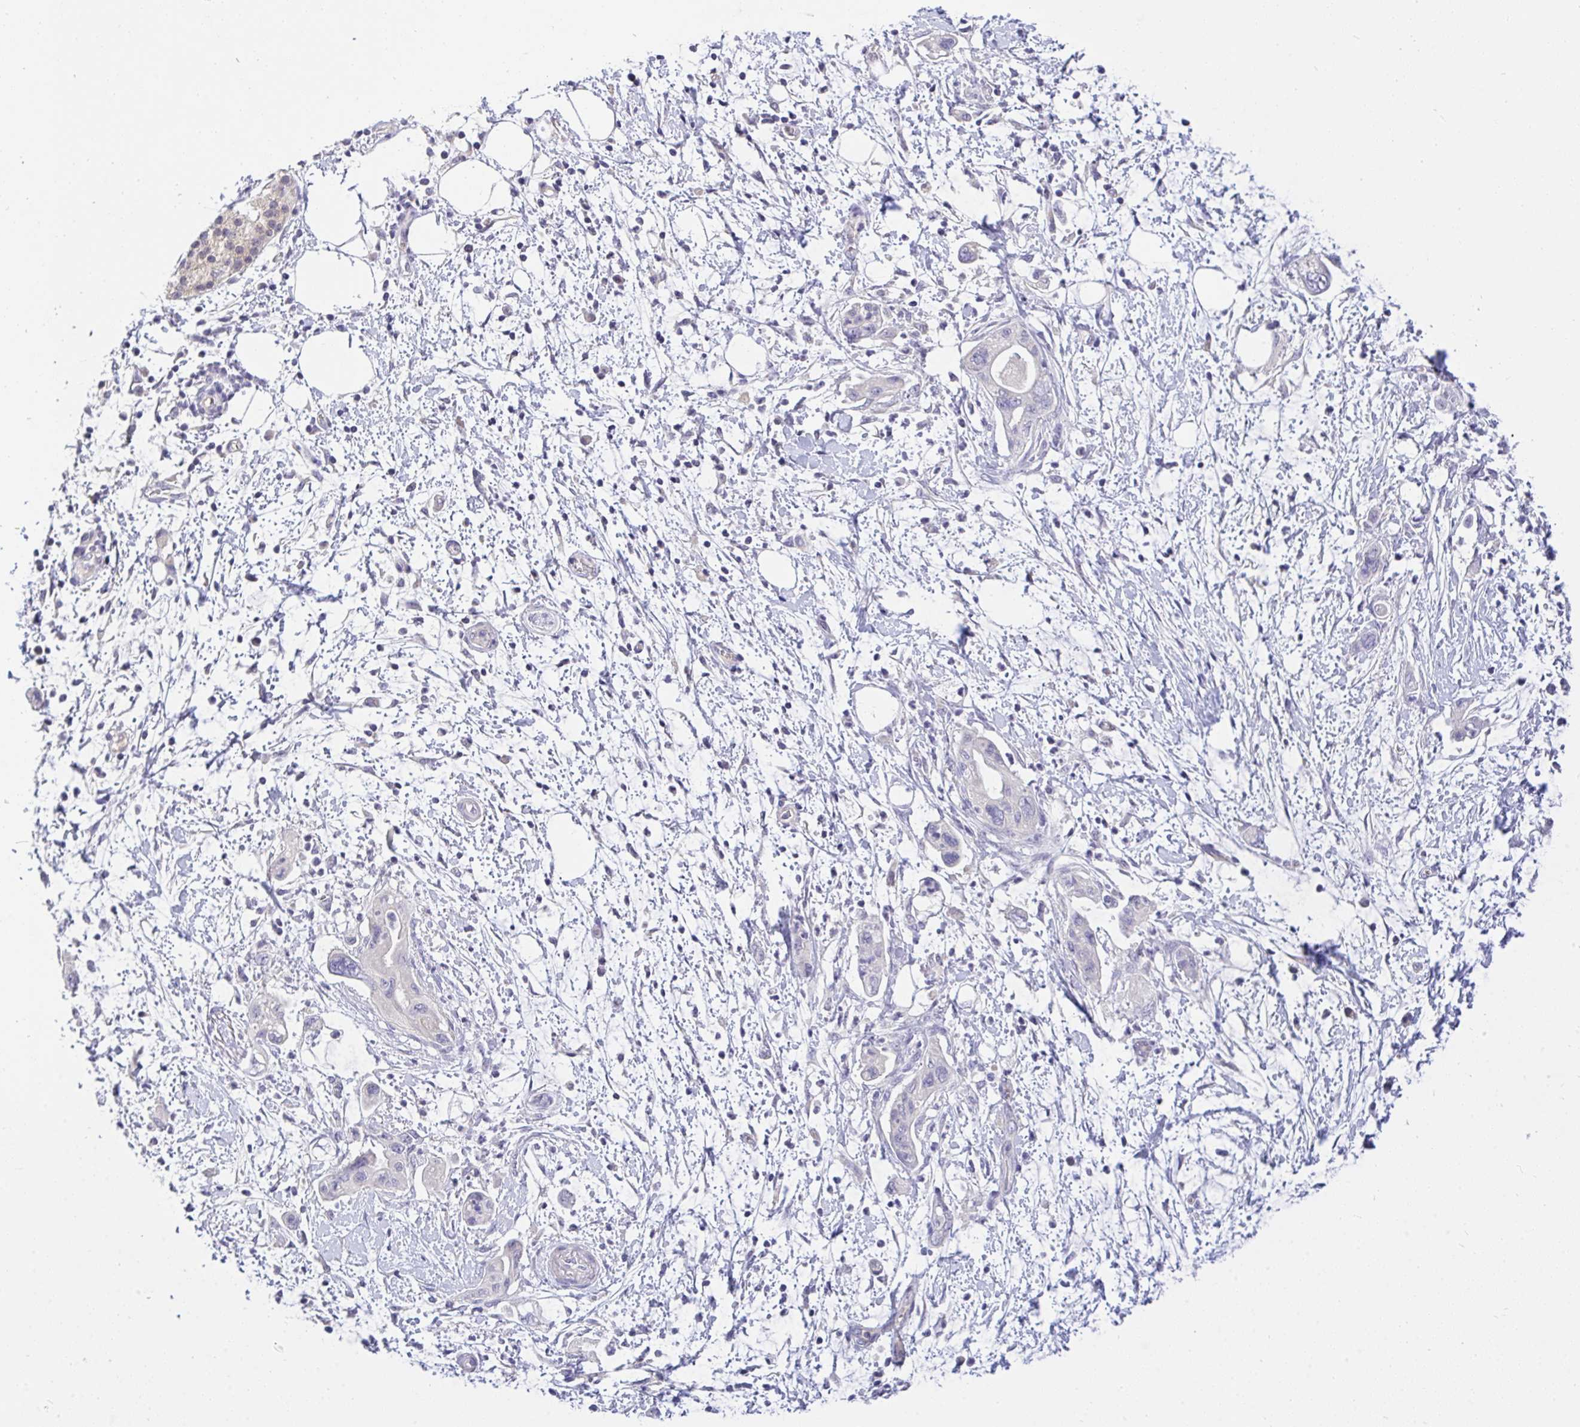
{"staining": {"intensity": "negative", "quantity": "none", "location": "none"}, "tissue": "pancreatic cancer", "cell_type": "Tumor cells", "image_type": "cancer", "snomed": [{"axis": "morphology", "description": "Adenocarcinoma, NOS"}, {"axis": "topography", "description": "Pancreas"}], "caption": "Tumor cells are negative for brown protein staining in adenocarcinoma (pancreatic).", "gene": "C19orf54", "patient": {"sex": "female", "age": 73}}